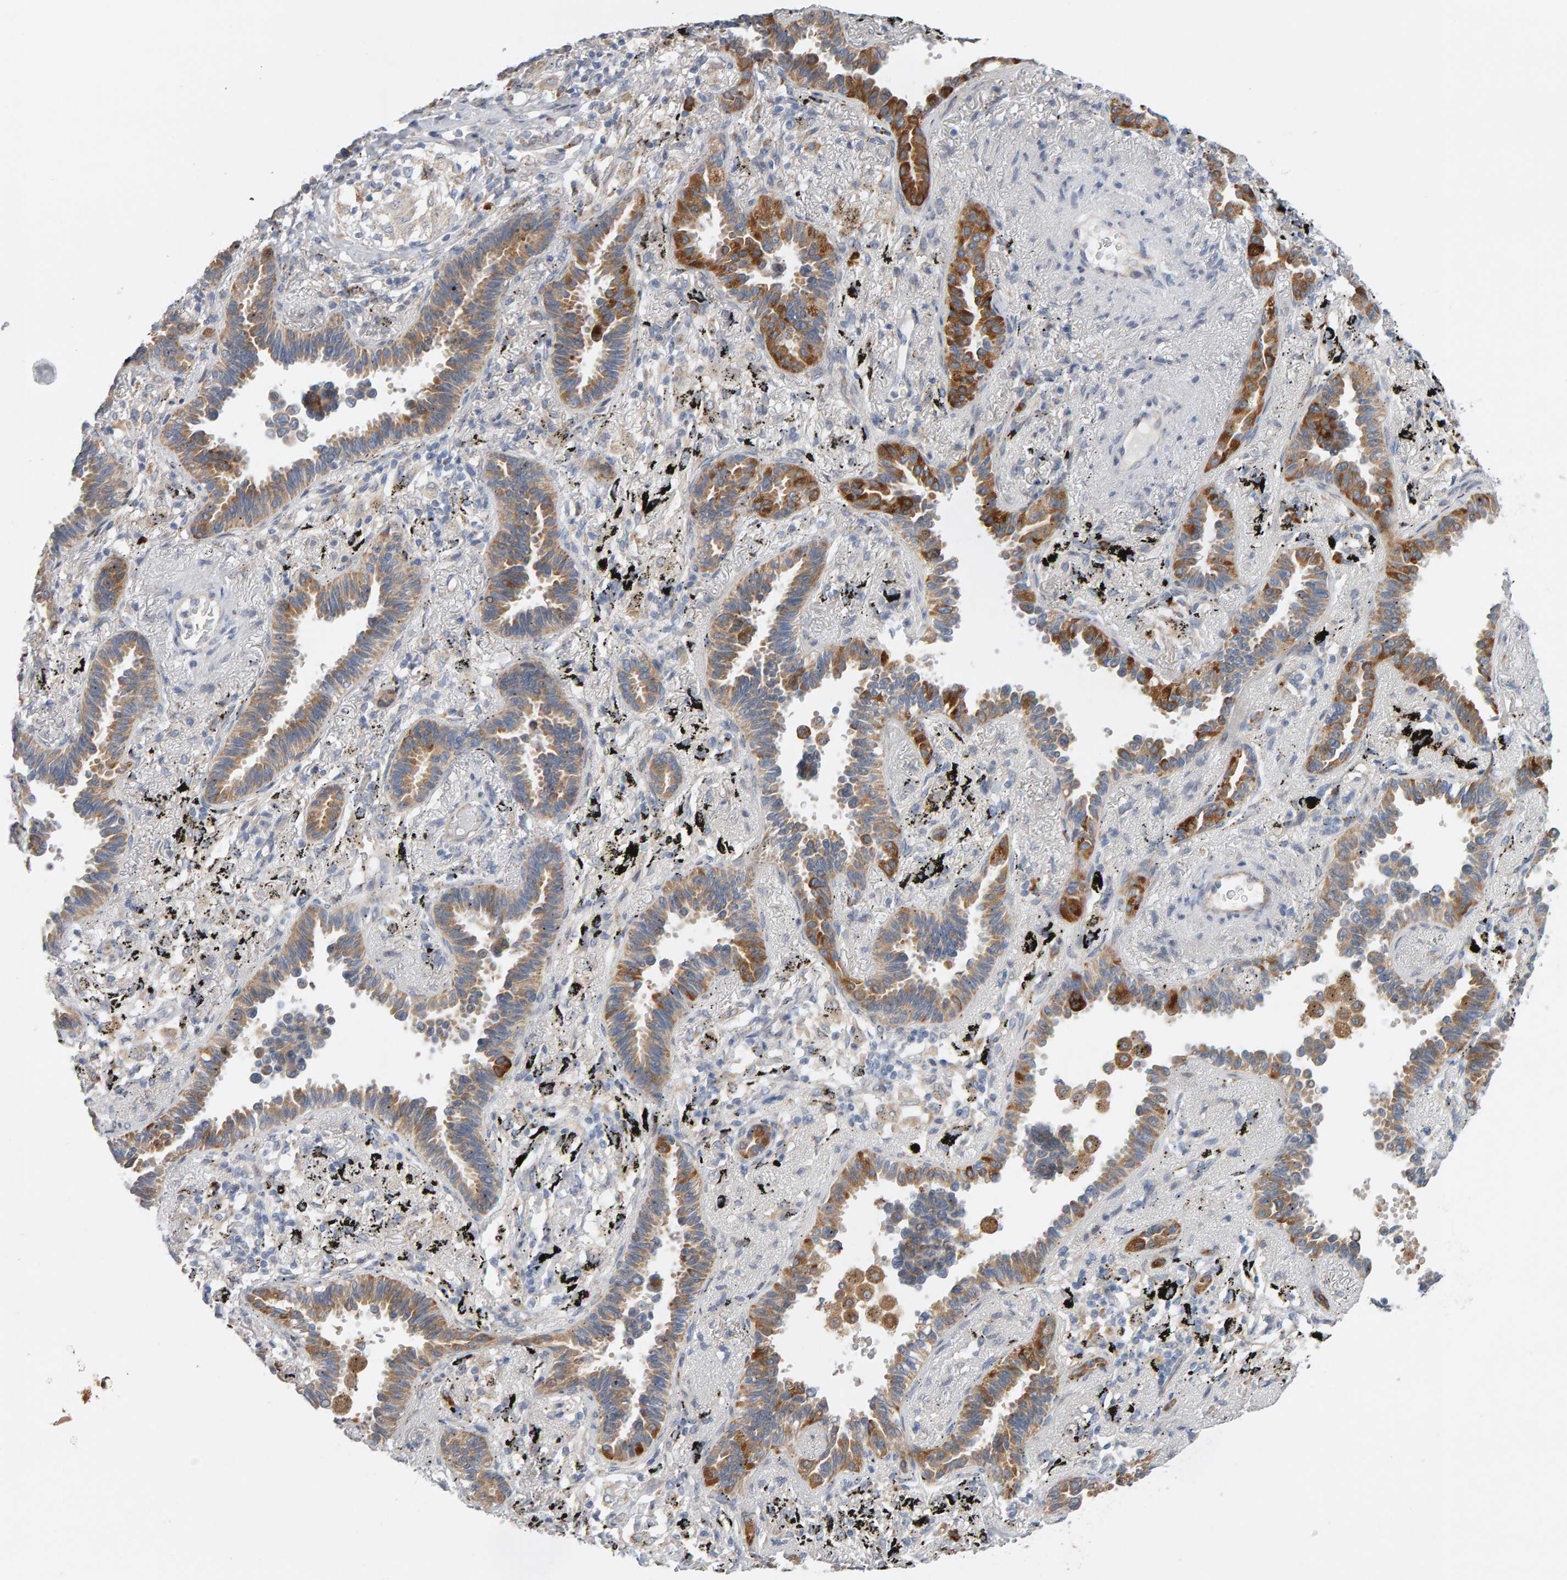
{"staining": {"intensity": "moderate", "quantity": ">75%", "location": "cytoplasmic/membranous"}, "tissue": "lung cancer", "cell_type": "Tumor cells", "image_type": "cancer", "snomed": [{"axis": "morphology", "description": "Adenocarcinoma, NOS"}, {"axis": "topography", "description": "Lung"}], "caption": "An IHC image of neoplastic tissue is shown. Protein staining in brown highlights moderate cytoplasmic/membranous positivity in lung cancer within tumor cells.", "gene": "ENGASE", "patient": {"sex": "male", "age": 59}}